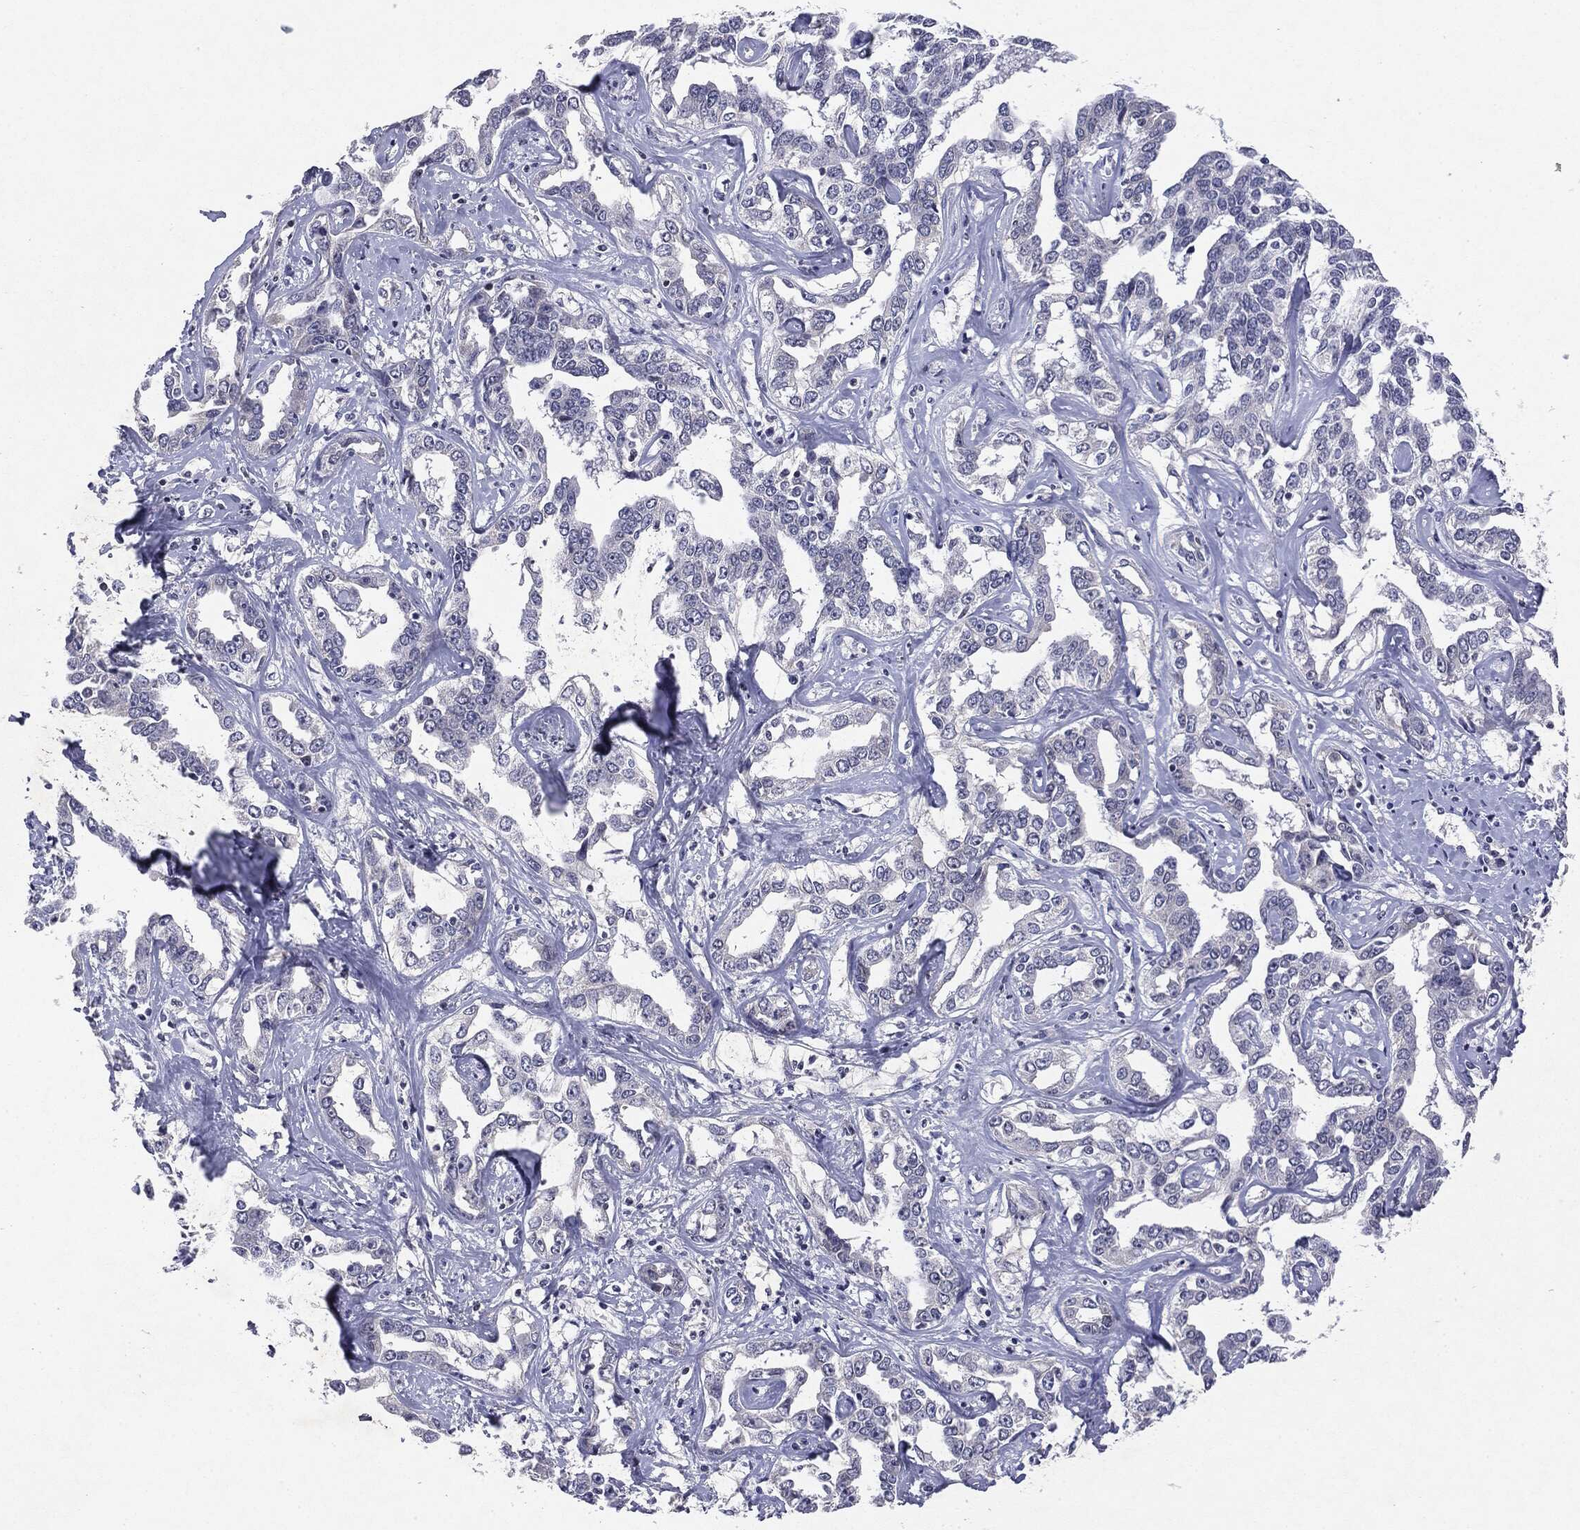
{"staining": {"intensity": "negative", "quantity": "none", "location": "none"}, "tissue": "liver cancer", "cell_type": "Tumor cells", "image_type": "cancer", "snomed": [{"axis": "morphology", "description": "Cholangiocarcinoma"}, {"axis": "topography", "description": "Liver"}], "caption": "Micrograph shows no protein positivity in tumor cells of cholangiocarcinoma (liver) tissue.", "gene": "KIF2C", "patient": {"sex": "male", "age": 59}}